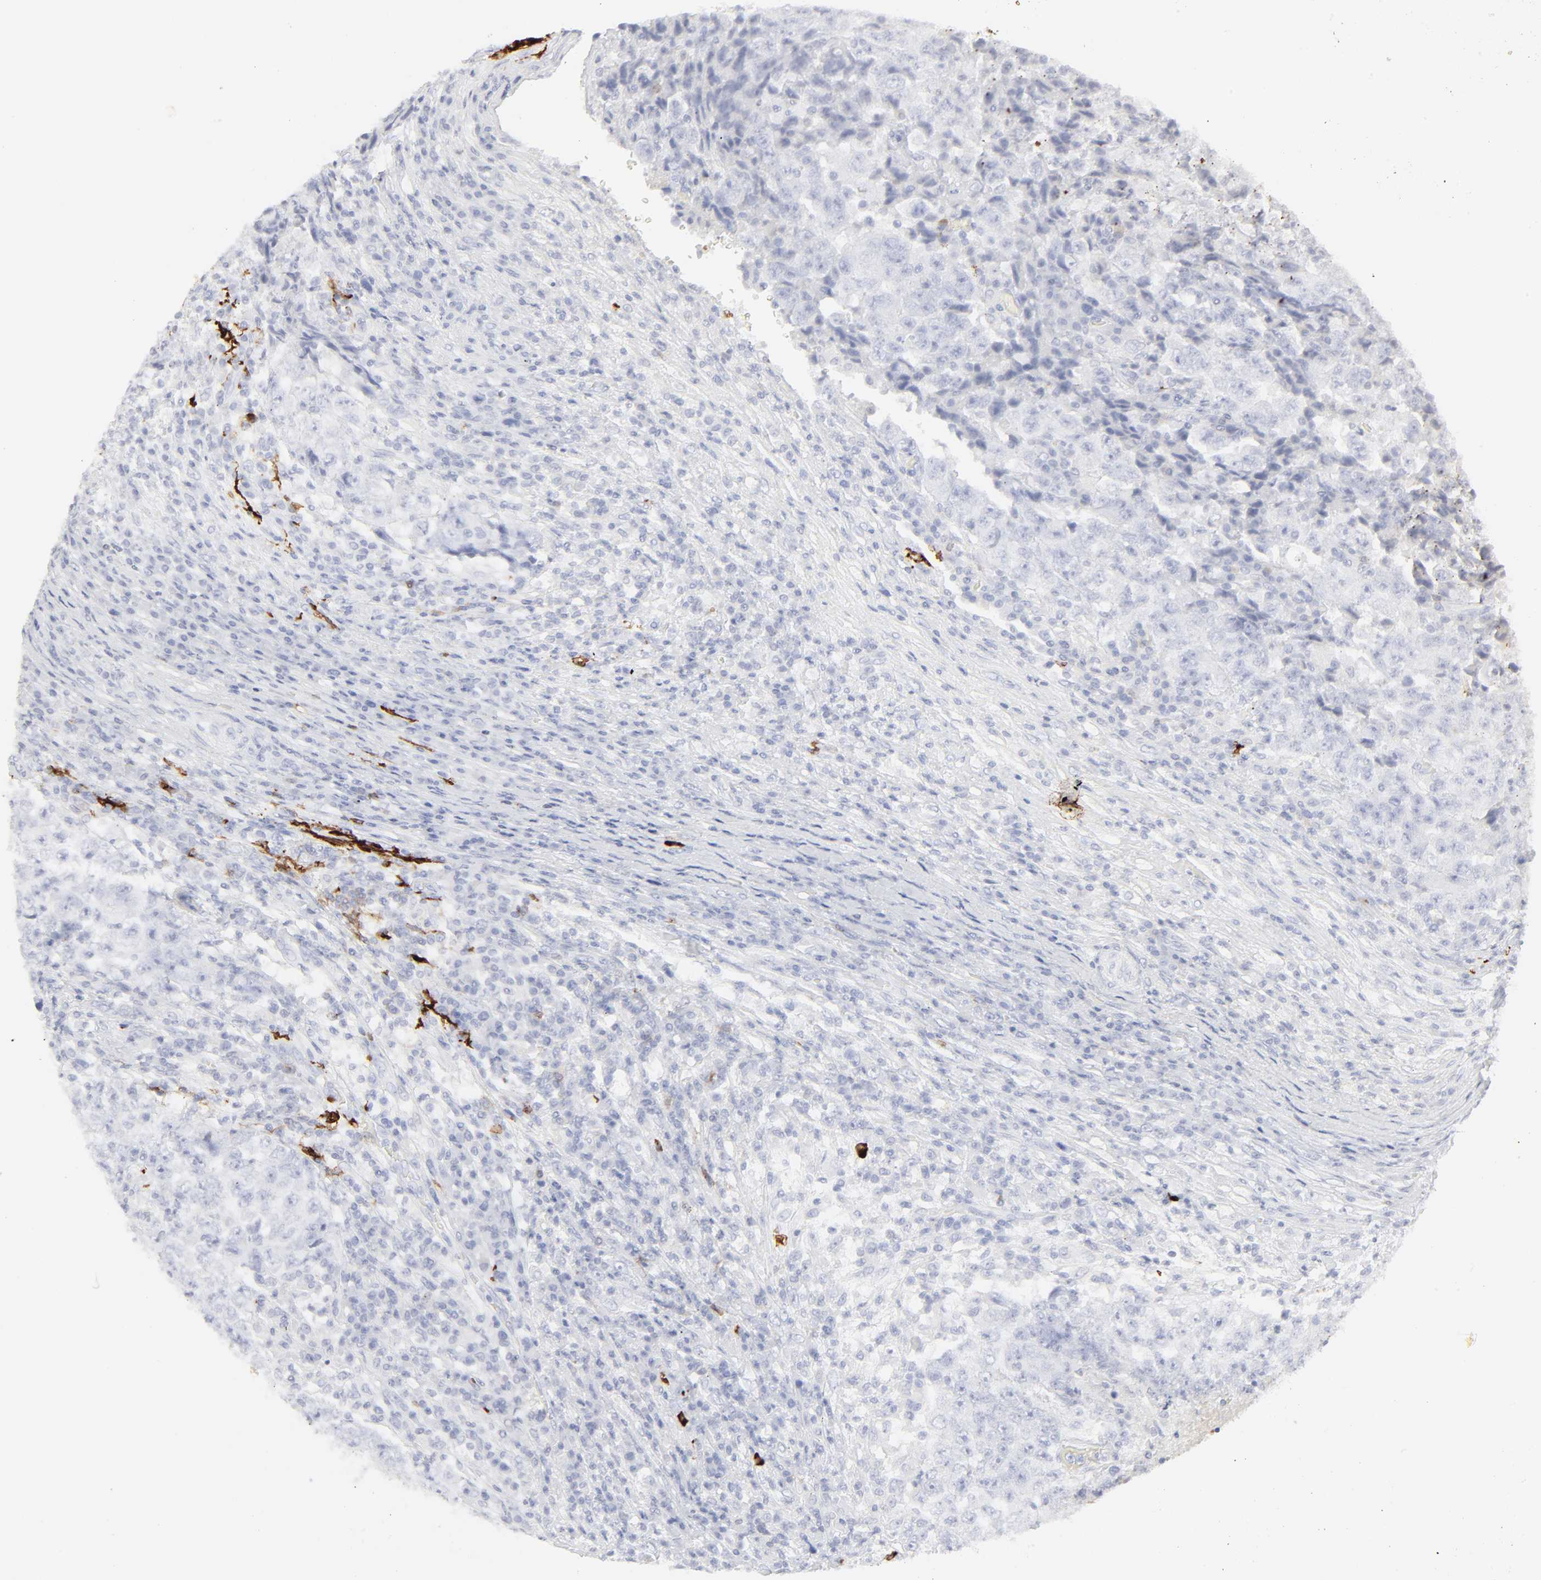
{"staining": {"intensity": "negative", "quantity": "none", "location": "none"}, "tissue": "testis cancer", "cell_type": "Tumor cells", "image_type": "cancer", "snomed": [{"axis": "morphology", "description": "Necrosis, NOS"}, {"axis": "morphology", "description": "Carcinoma, Embryonal, NOS"}, {"axis": "topography", "description": "Testis"}], "caption": "Immunohistochemical staining of testis embryonal carcinoma exhibits no significant positivity in tumor cells.", "gene": "CCR7", "patient": {"sex": "male", "age": 19}}